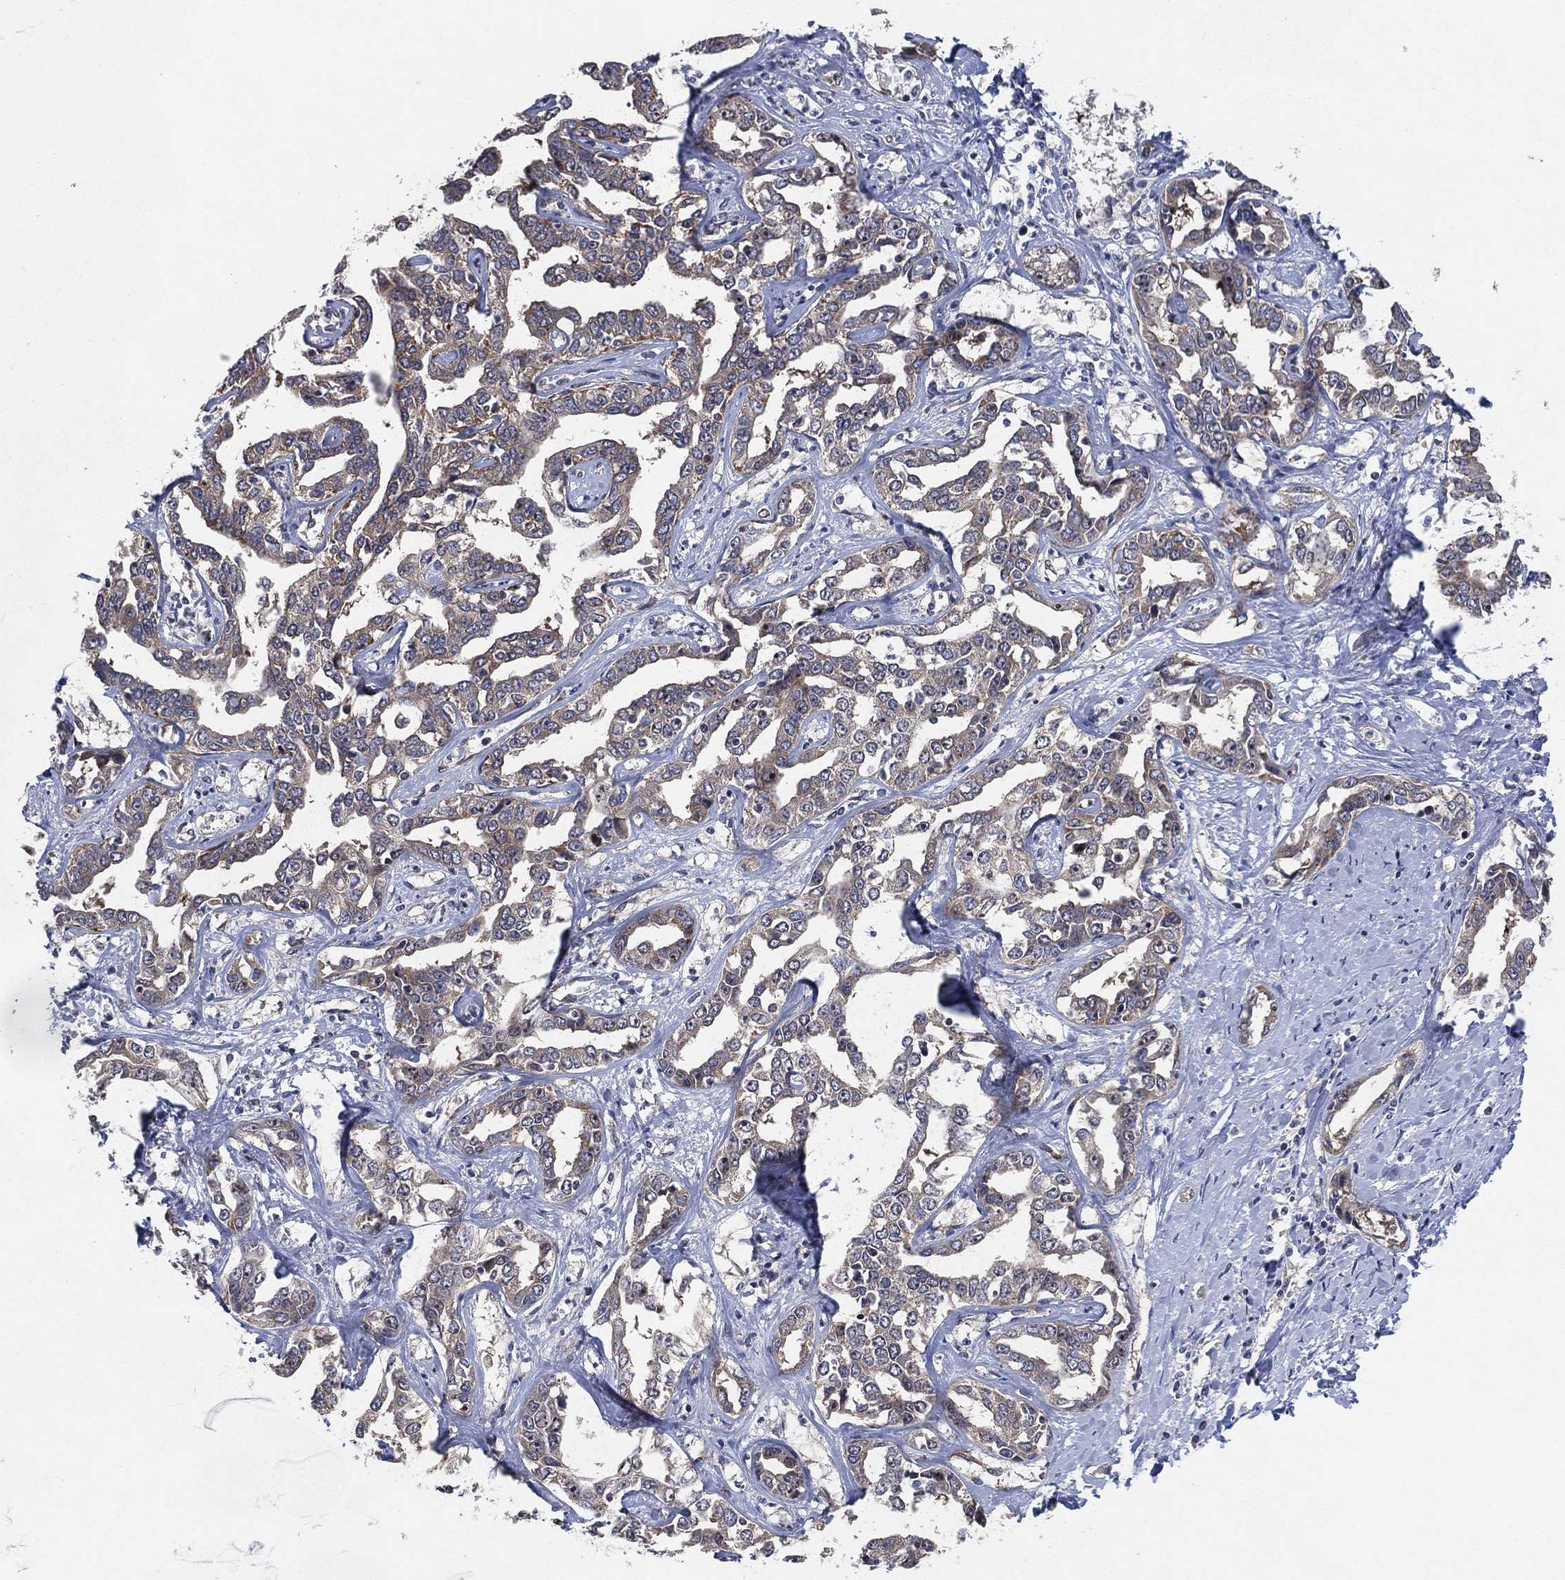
{"staining": {"intensity": "weak", "quantity": ">75%", "location": "cytoplasmic/membranous"}, "tissue": "liver cancer", "cell_type": "Tumor cells", "image_type": "cancer", "snomed": [{"axis": "morphology", "description": "Cholangiocarcinoma"}, {"axis": "topography", "description": "Liver"}], "caption": "DAB immunohistochemical staining of human liver cholangiocarcinoma shows weak cytoplasmic/membranous protein staining in approximately >75% of tumor cells. The staining was performed using DAB, with brown indicating positive protein expression. Nuclei are stained blue with hematoxylin.", "gene": "FAM104A", "patient": {"sex": "male", "age": 59}}